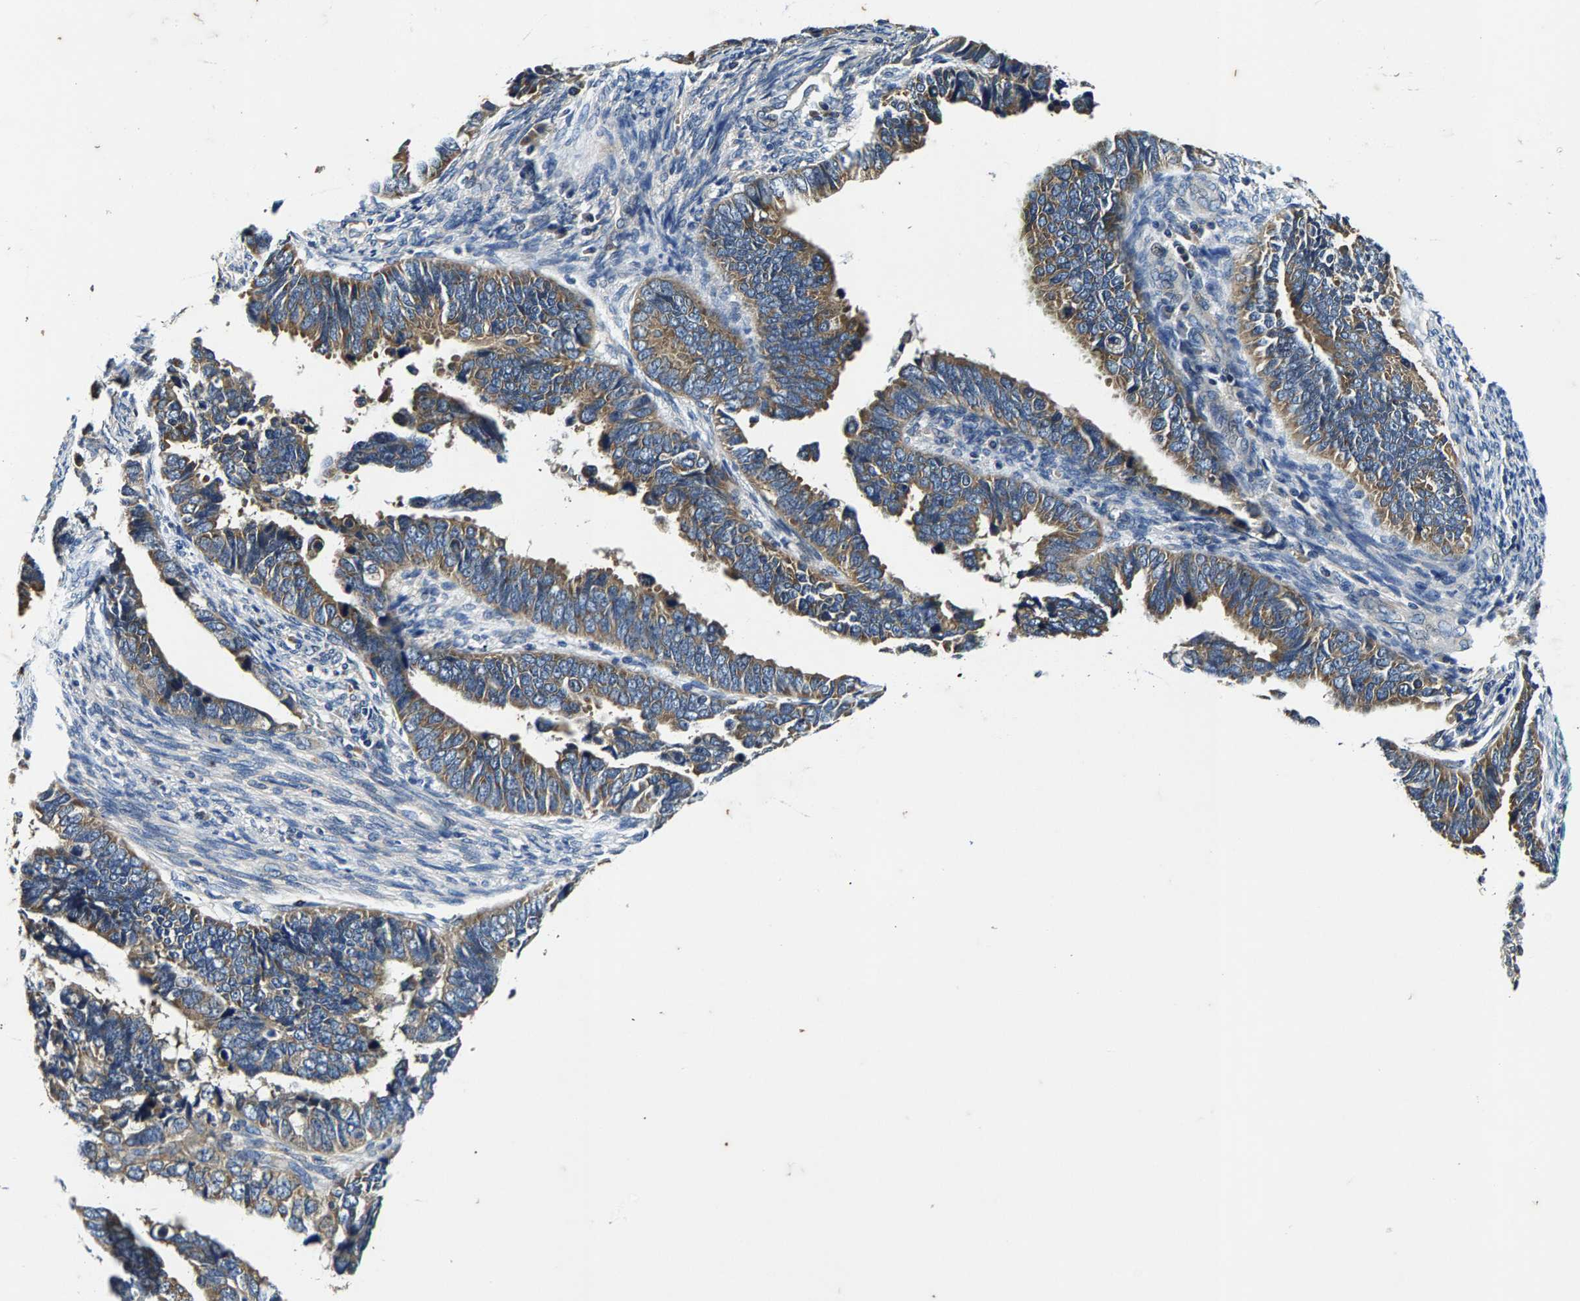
{"staining": {"intensity": "moderate", "quantity": ">75%", "location": "cytoplasmic/membranous"}, "tissue": "endometrial cancer", "cell_type": "Tumor cells", "image_type": "cancer", "snomed": [{"axis": "morphology", "description": "Adenocarcinoma, NOS"}, {"axis": "topography", "description": "Endometrium"}], "caption": "Protein analysis of adenocarcinoma (endometrial) tissue displays moderate cytoplasmic/membranous positivity in approximately >75% of tumor cells. (IHC, brightfield microscopy, high magnification).", "gene": "PI4KB", "patient": {"sex": "female", "age": 75}}